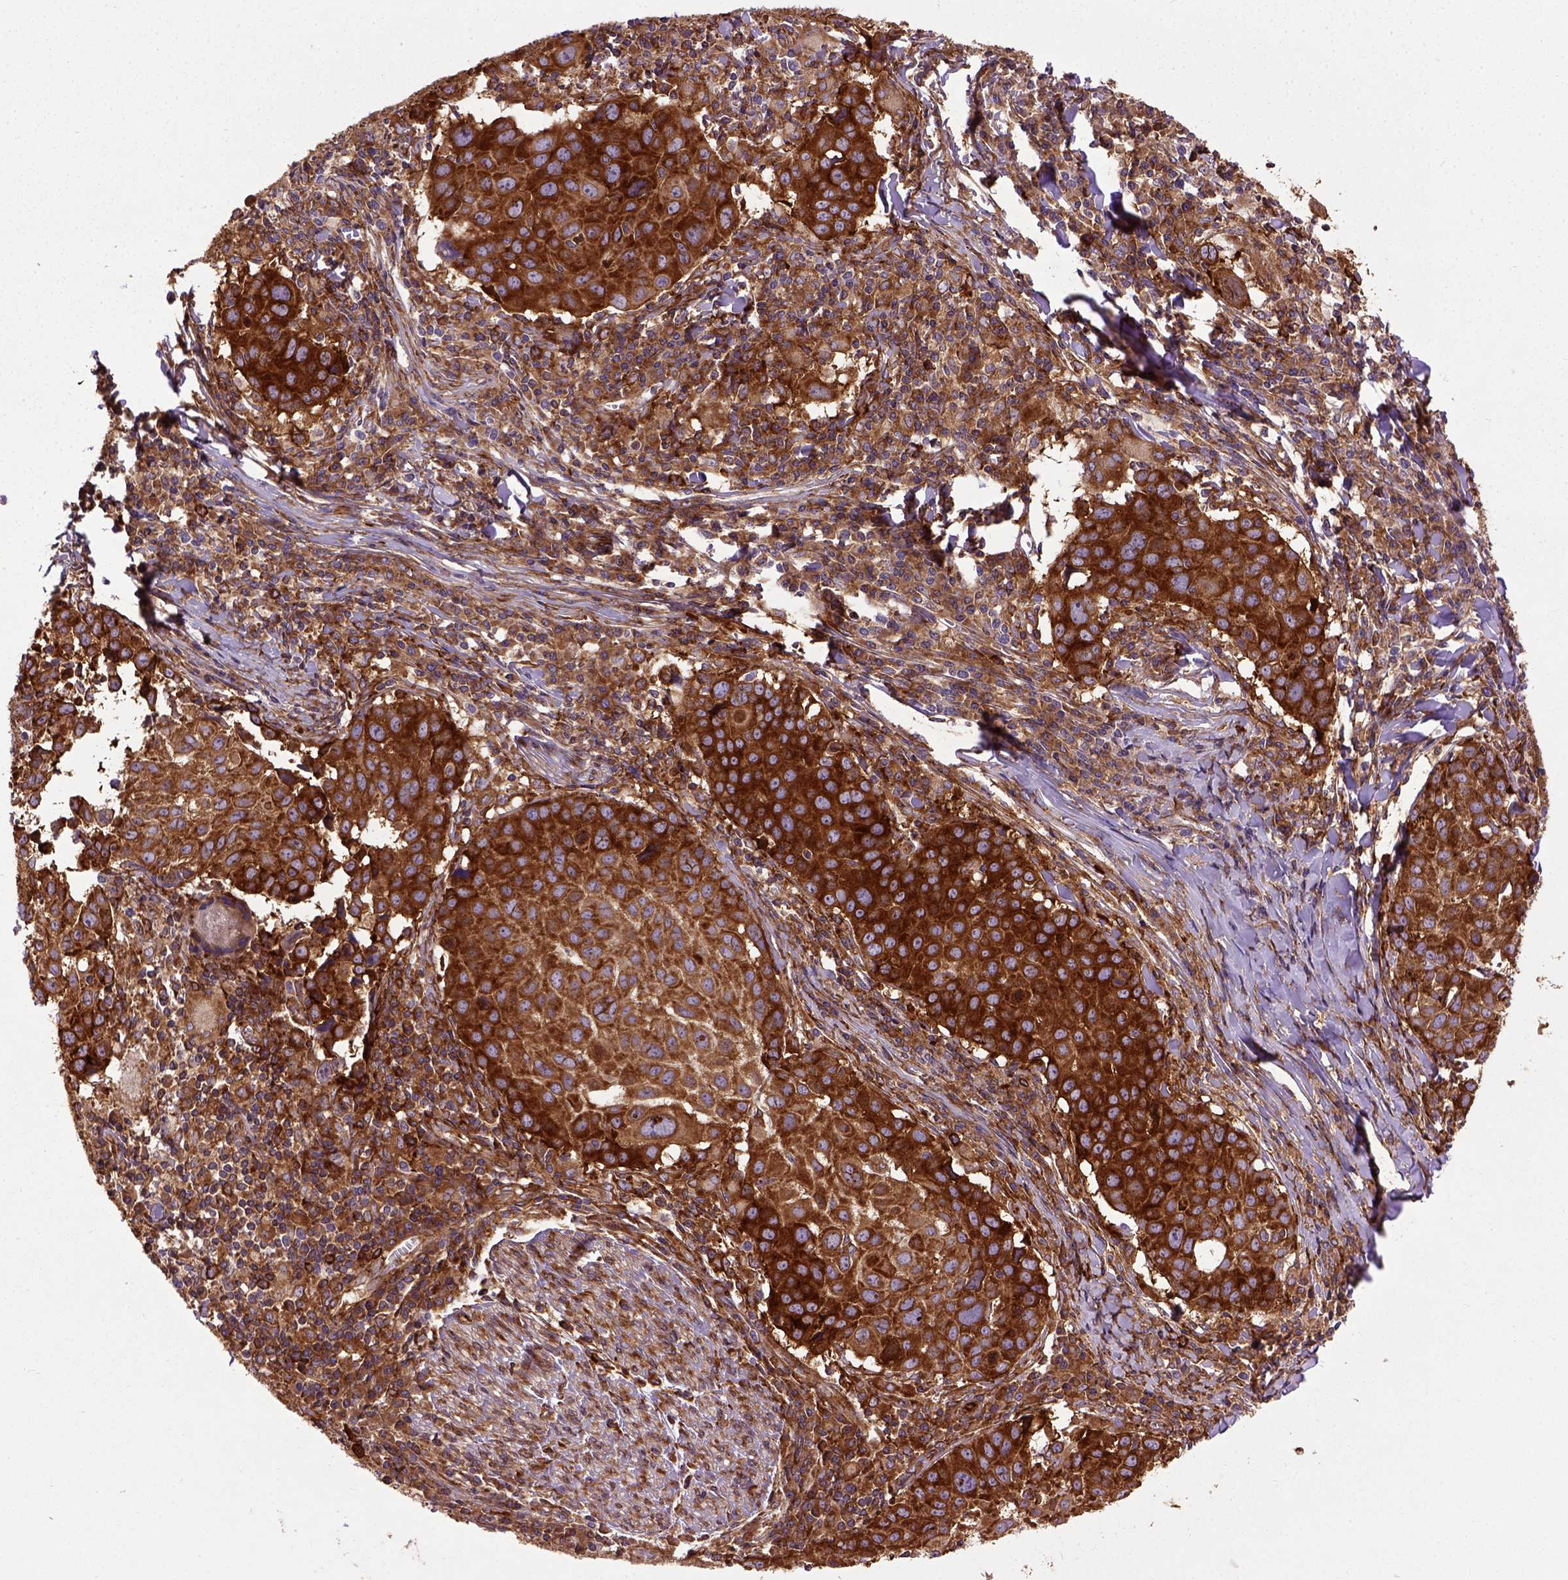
{"staining": {"intensity": "strong", "quantity": ">75%", "location": "cytoplasmic/membranous"}, "tissue": "lung cancer", "cell_type": "Tumor cells", "image_type": "cancer", "snomed": [{"axis": "morphology", "description": "Squamous cell carcinoma, NOS"}, {"axis": "topography", "description": "Lung"}], "caption": "Lung cancer (squamous cell carcinoma) stained for a protein reveals strong cytoplasmic/membranous positivity in tumor cells.", "gene": "CAPRIN1", "patient": {"sex": "male", "age": 57}}